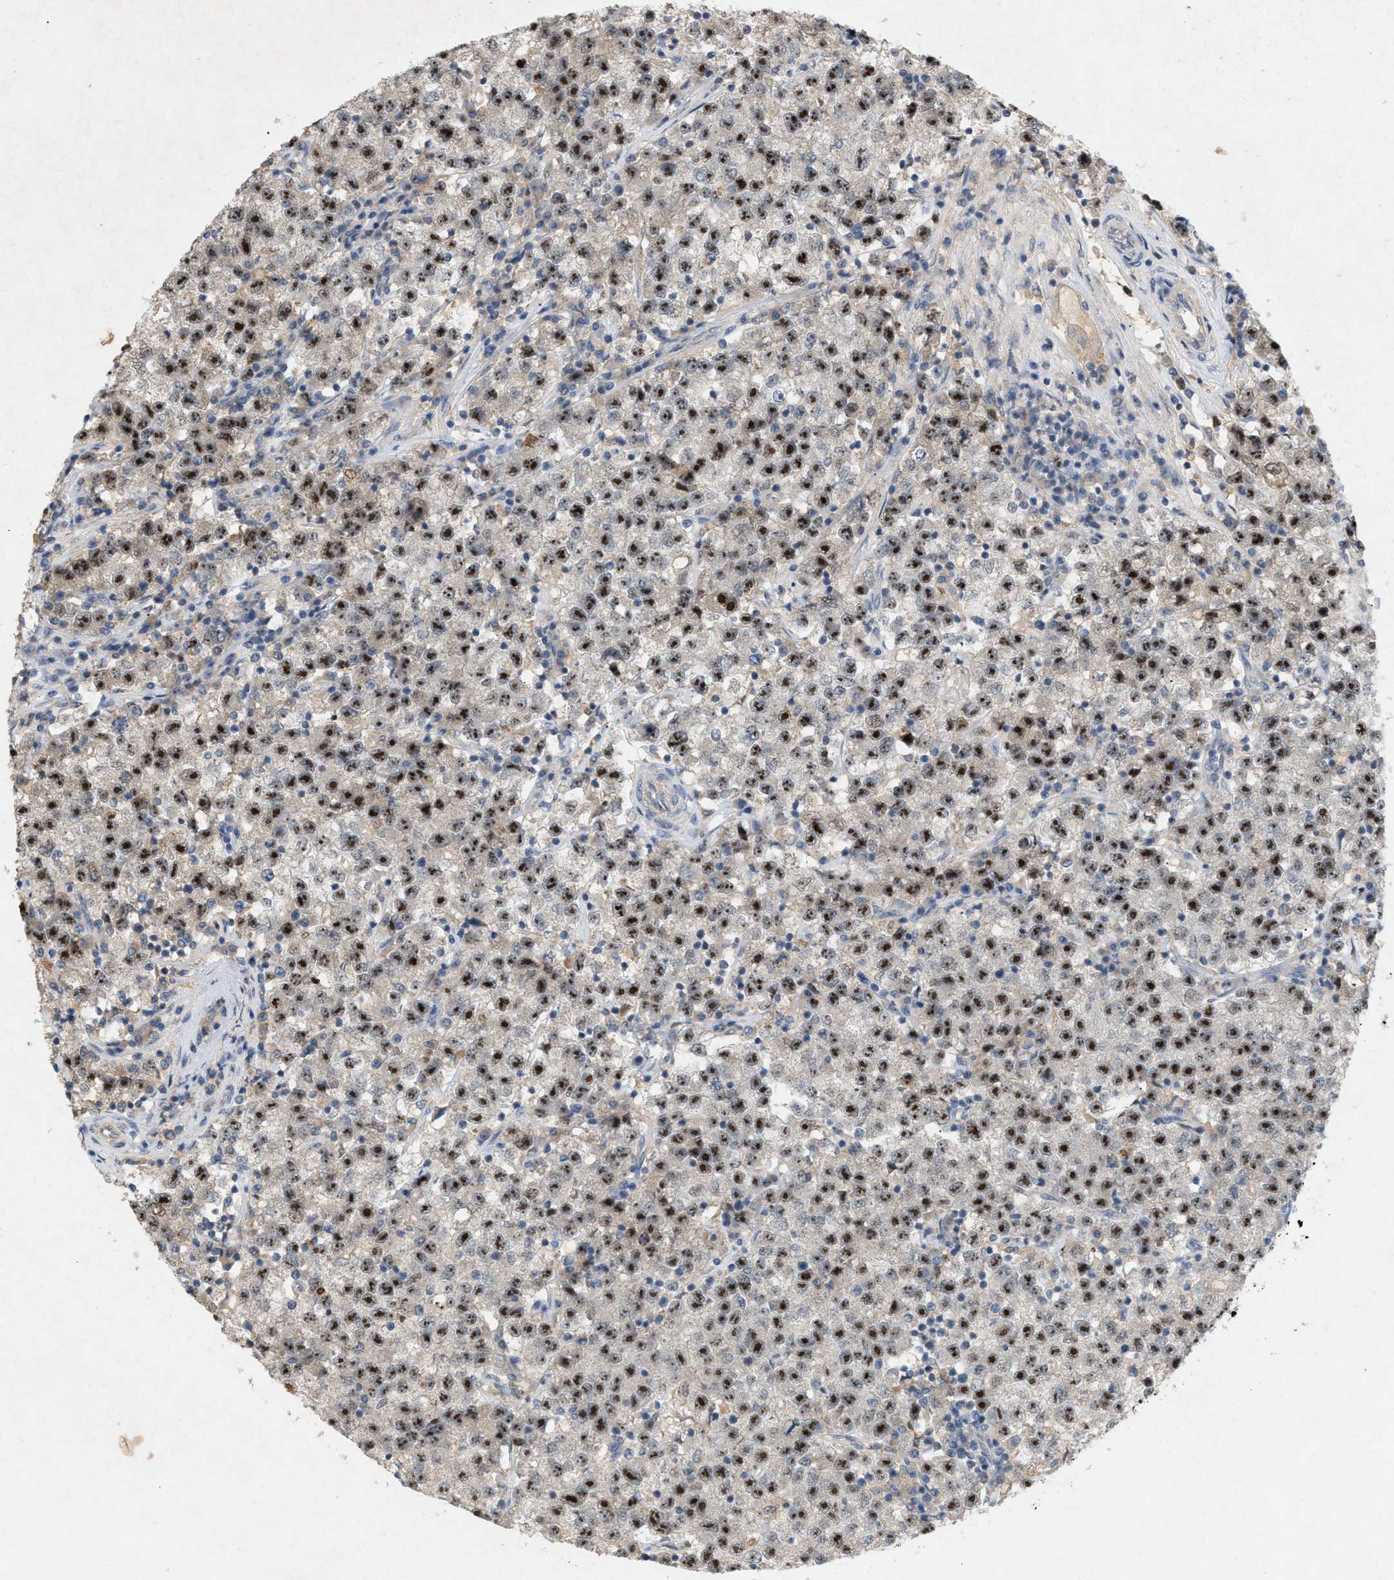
{"staining": {"intensity": "strong", "quantity": ">75%", "location": "nuclear"}, "tissue": "testis cancer", "cell_type": "Tumor cells", "image_type": "cancer", "snomed": [{"axis": "morphology", "description": "Seminoma, NOS"}, {"axis": "topography", "description": "Testis"}], "caption": "Testis cancer (seminoma) was stained to show a protein in brown. There is high levels of strong nuclear positivity in about >75% of tumor cells.", "gene": "DCAF7", "patient": {"sex": "male", "age": 22}}